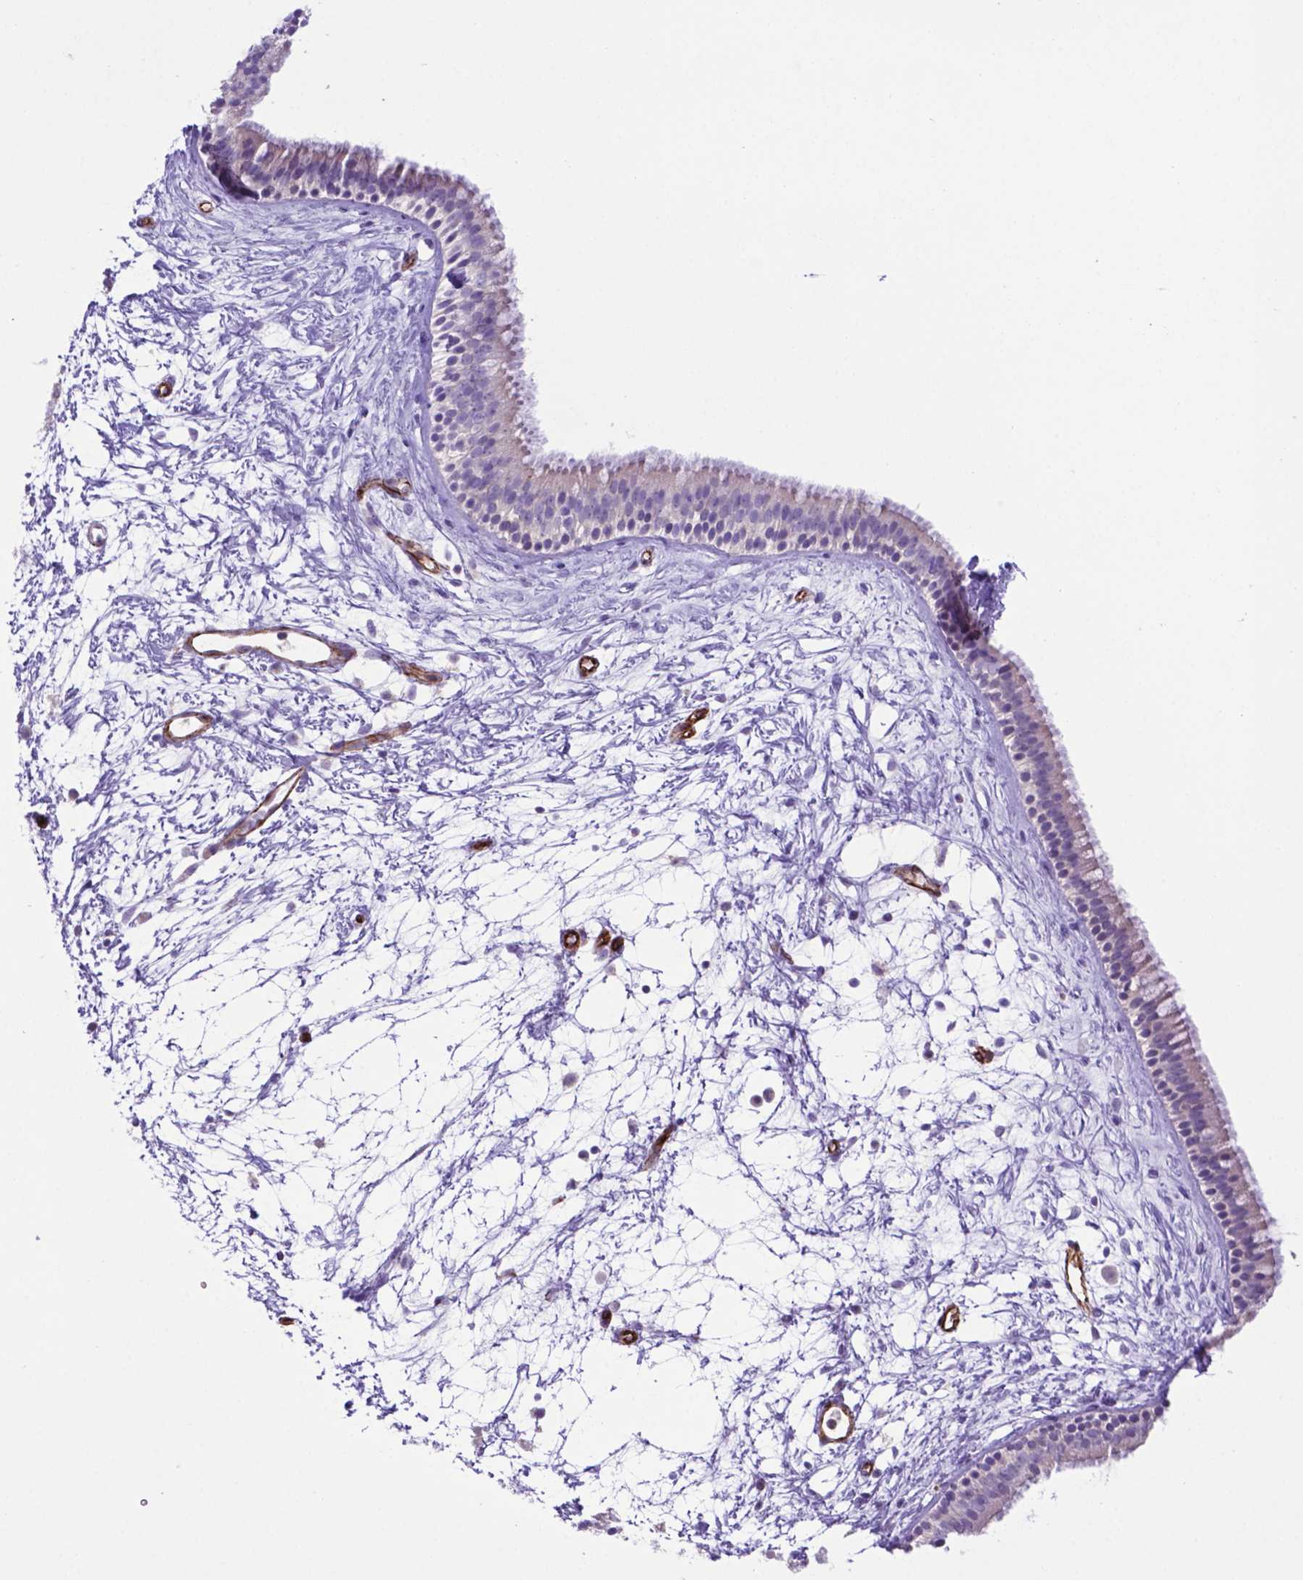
{"staining": {"intensity": "weak", "quantity": "<25%", "location": "cytoplasmic/membranous"}, "tissue": "nasopharynx", "cell_type": "Respiratory epithelial cells", "image_type": "normal", "snomed": [{"axis": "morphology", "description": "Normal tissue, NOS"}, {"axis": "topography", "description": "Nasopharynx"}], "caption": "Respiratory epithelial cells show no significant staining in unremarkable nasopharynx. (Brightfield microscopy of DAB (3,3'-diaminobenzidine) immunohistochemistry (IHC) at high magnification).", "gene": "LZTR1", "patient": {"sex": "male", "age": 58}}